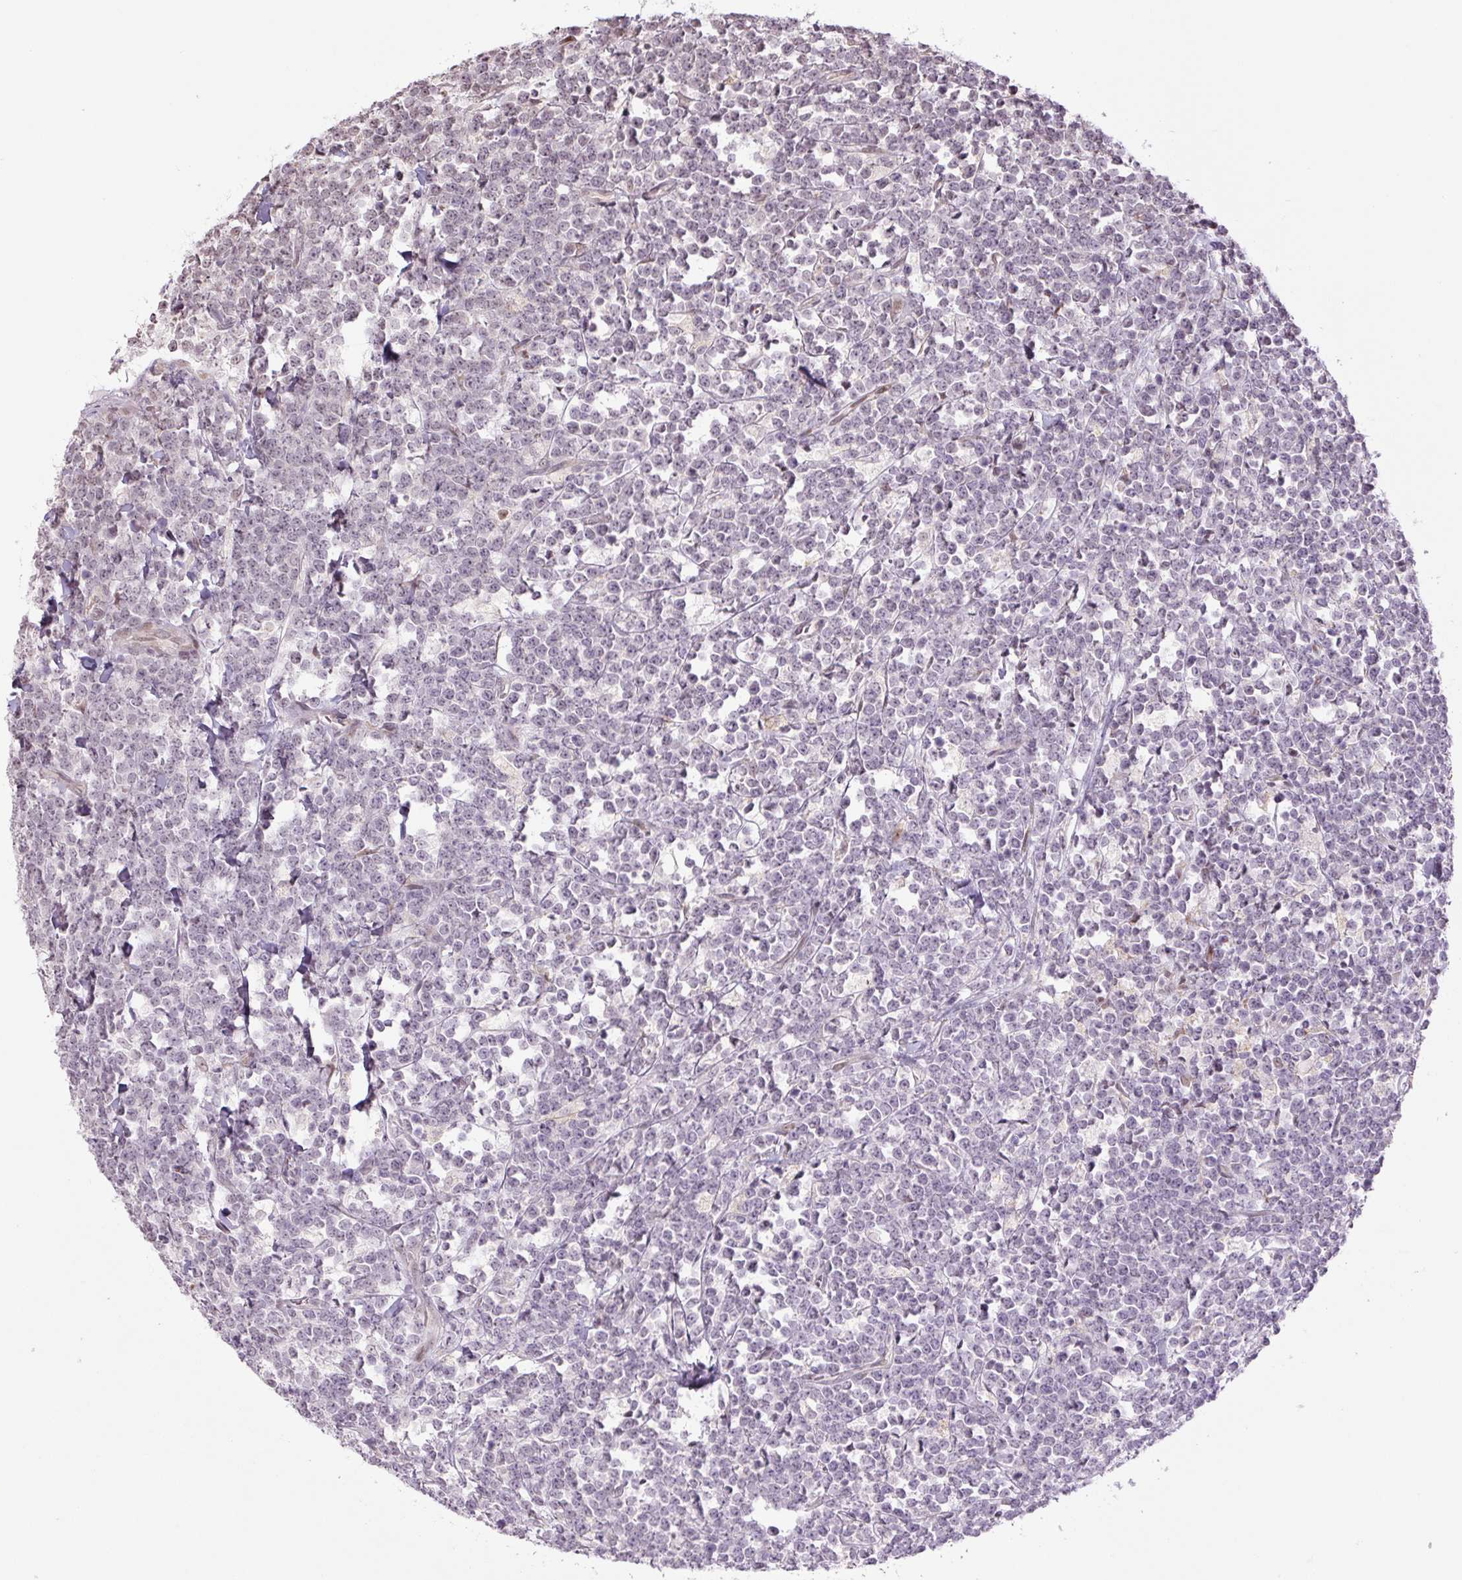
{"staining": {"intensity": "negative", "quantity": "none", "location": "none"}, "tissue": "lymphoma", "cell_type": "Tumor cells", "image_type": "cancer", "snomed": [{"axis": "morphology", "description": "Malignant lymphoma, non-Hodgkin's type, High grade"}, {"axis": "topography", "description": "Small intestine"}, {"axis": "topography", "description": "Colon"}], "caption": "Tumor cells show no significant protein staining in malignant lymphoma, non-Hodgkin's type (high-grade).", "gene": "TCFL5", "patient": {"sex": "male", "age": 8}}